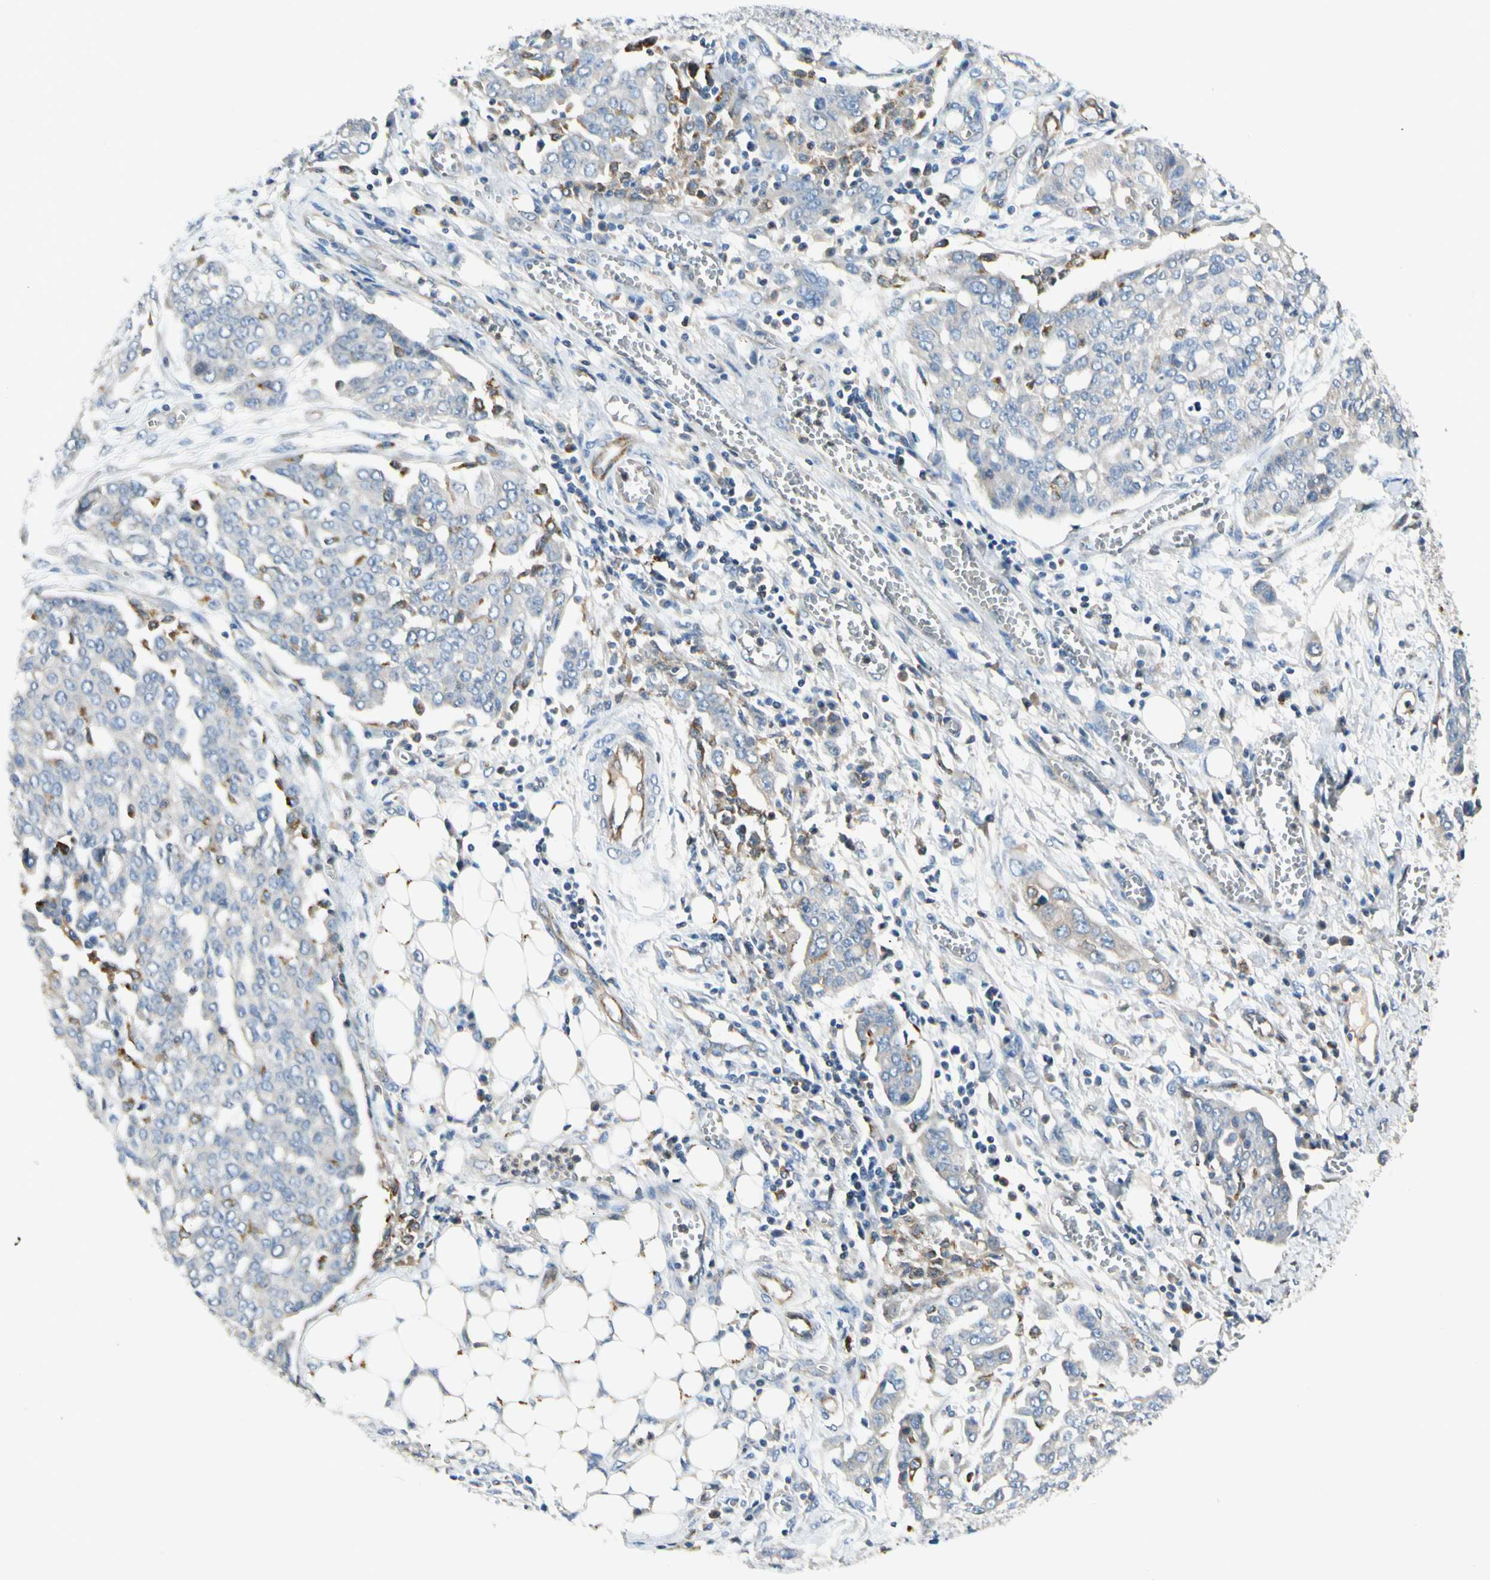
{"staining": {"intensity": "negative", "quantity": "none", "location": "none"}, "tissue": "ovarian cancer", "cell_type": "Tumor cells", "image_type": "cancer", "snomed": [{"axis": "morphology", "description": "Cystadenocarcinoma, serous, NOS"}, {"axis": "topography", "description": "Soft tissue"}, {"axis": "topography", "description": "Ovary"}], "caption": "An immunohistochemistry photomicrograph of ovarian serous cystadenocarcinoma is shown. There is no staining in tumor cells of ovarian serous cystadenocarcinoma.", "gene": "LPCAT2", "patient": {"sex": "female", "age": 57}}